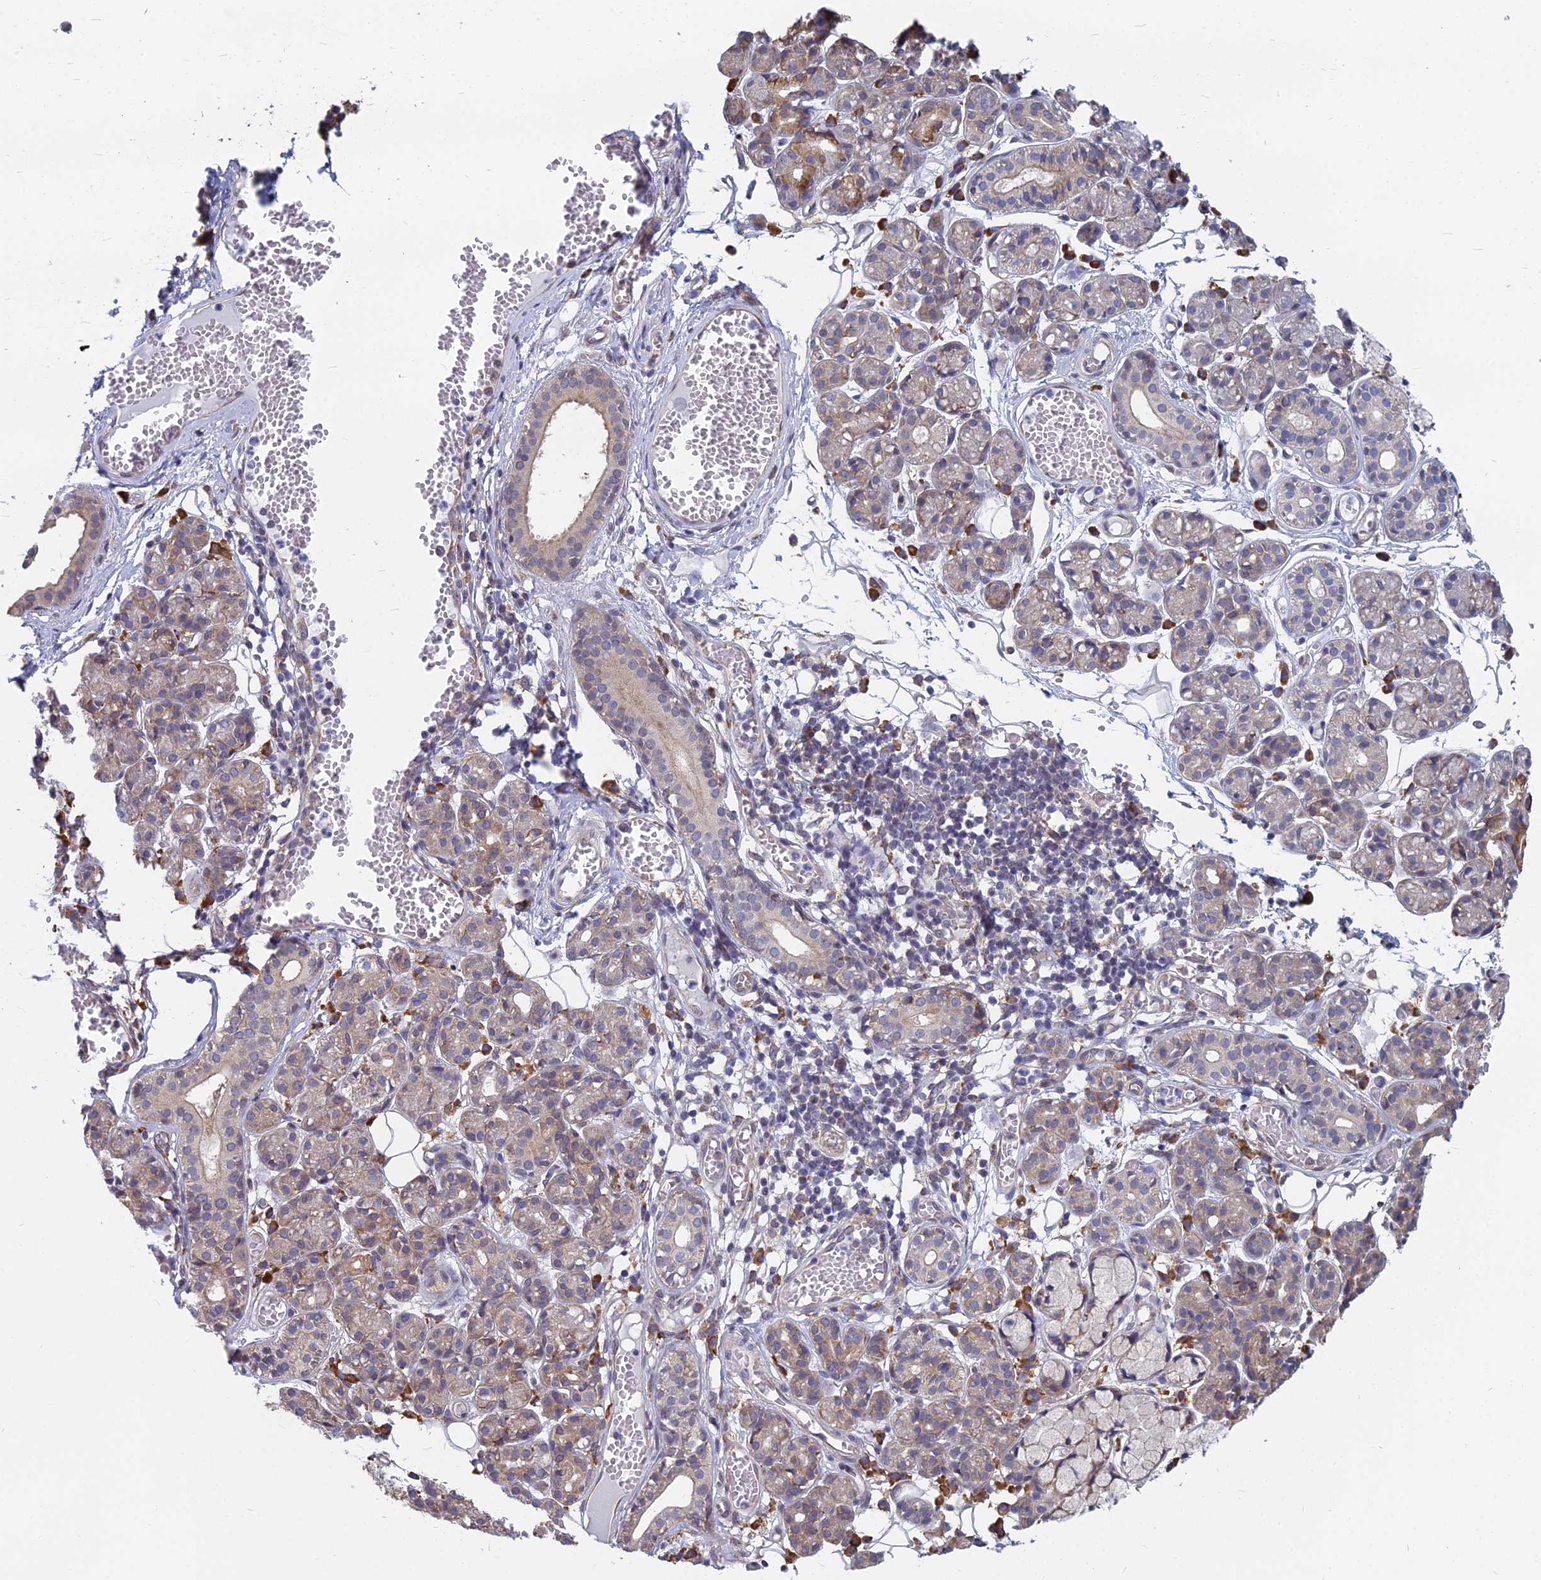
{"staining": {"intensity": "moderate", "quantity": "<25%", "location": "cytoplasmic/membranous"}, "tissue": "salivary gland", "cell_type": "Glandular cells", "image_type": "normal", "snomed": [{"axis": "morphology", "description": "Normal tissue, NOS"}, {"axis": "topography", "description": "Salivary gland"}], "caption": "A brown stain highlights moderate cytoplasmic/membranous expression of a protein in glandular cells of unremarkable human salivary gland. (Stains: DAB in brown, nuclei in blue, Microscopy: brightfield microscopy at high magnification).", "gene": "KIAA1143", "patient": {"sex": "male", "age": 63}}